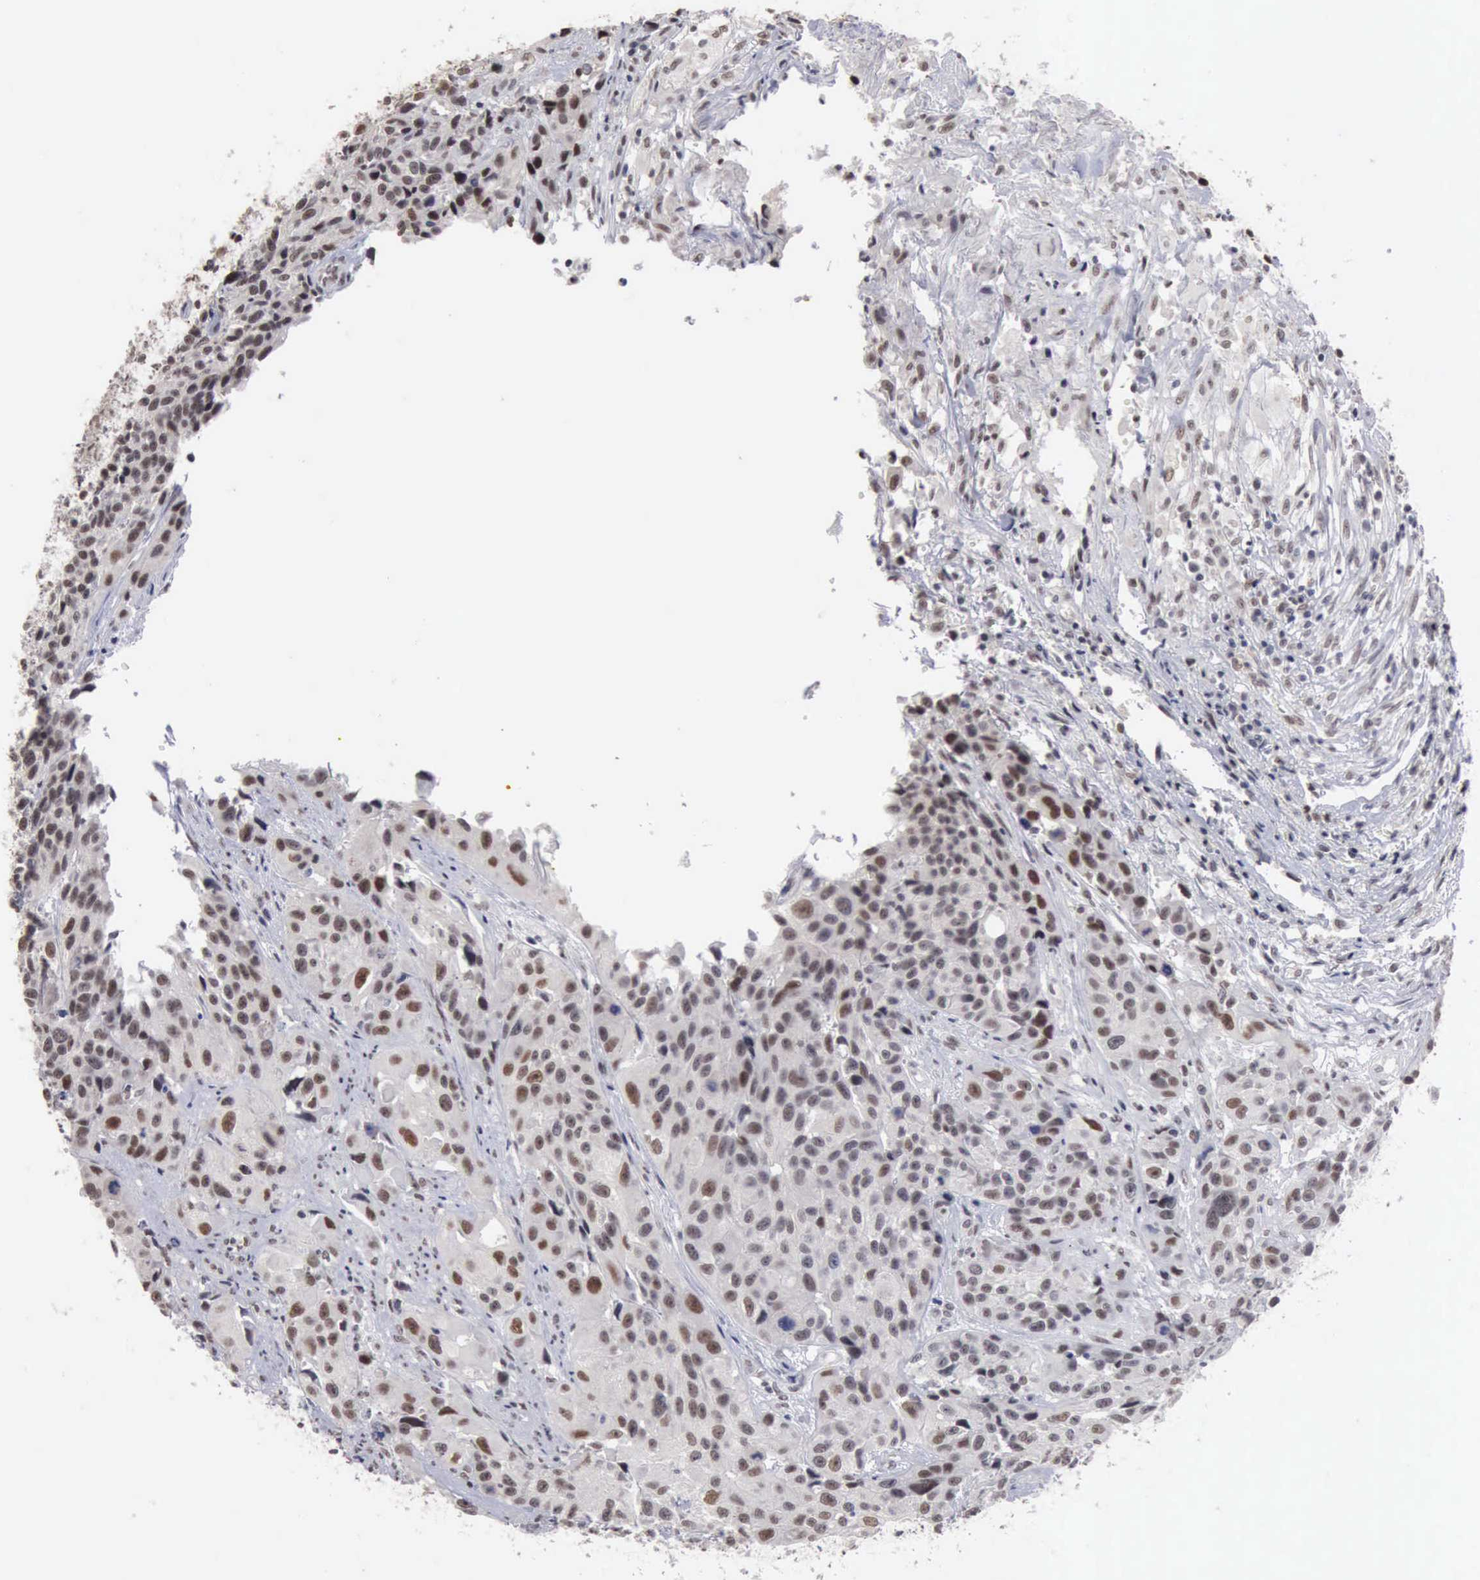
{"staining": {"intensity": "moderate", "quantity": ">75%", "location": "nuclear"}, "tissue": "urothelial cancer", "cell_type": "Tumor cells", "image_type": "cancer", "snomed": [{"axis": "morphology", "description": "Urothelial carcinoma, High grade"}, {"axis": "topography", "description": "Urinary bladder"}], "caption": "Immunohistochemistry (IHC) of urothelial cancer demonstrates medium levels of moderate nuclear expression in approximately >75% of tumor cells.", "gene": "TAF1", "patient": {"sex": "female", "age": 81}}